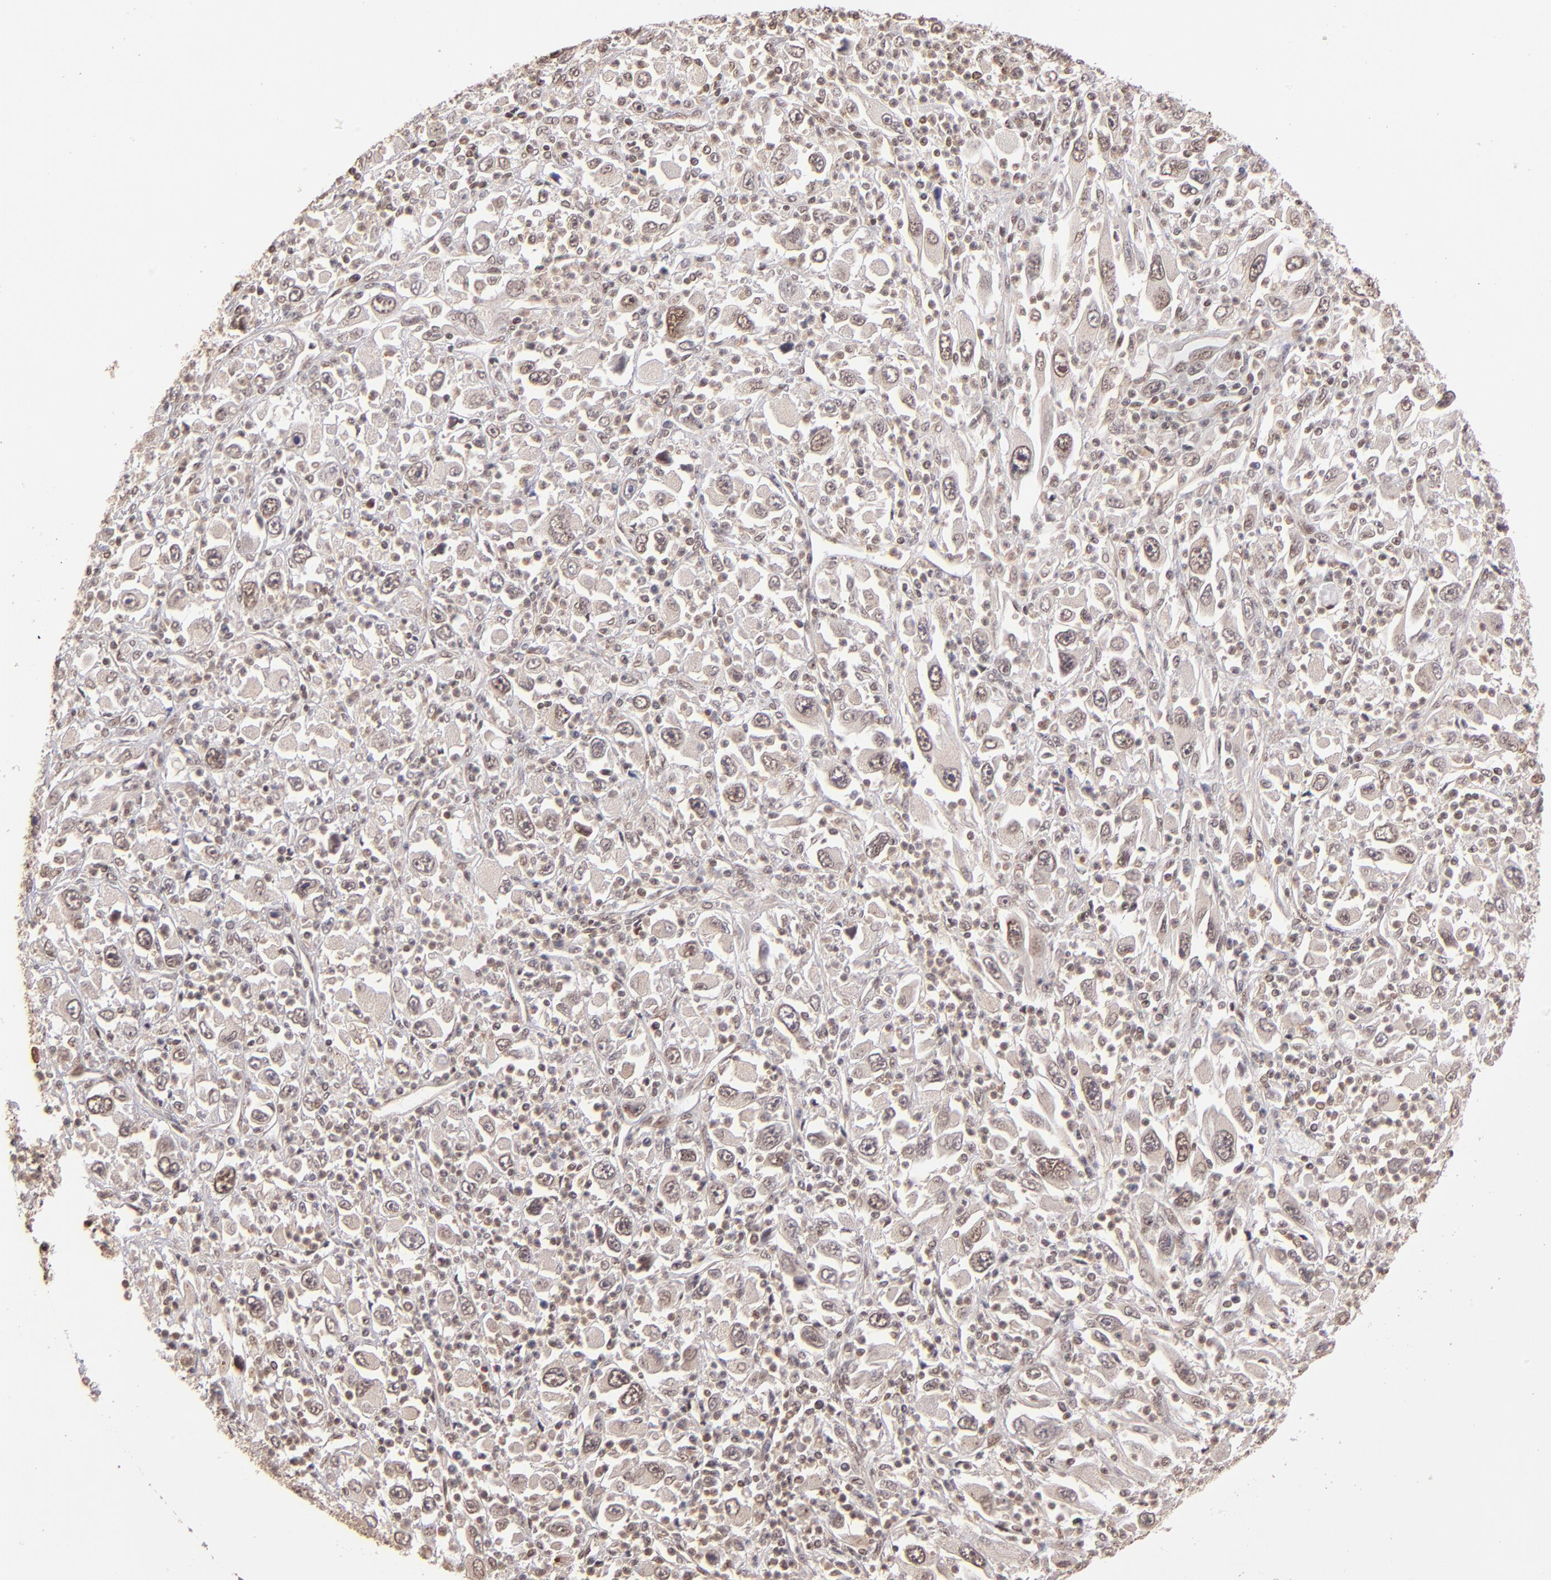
{"staining": {"intensity": "moderate", "quantity": "<25%", "location": "nuclear"}, "tissue": "melanoma", "cell_type": "Tumor cells", "image_type": "cancer", "snomed": [{"axis": "morphology", "description": "Malignant melanoma, Metastatic site"}, {"axis": "topography", "description": "Skin"}], "caption": "Tumor cells reveal moderate nuclear positivity in approximately <25% of cells in malignant melanoma (metastatic site). The staining is performed using DAB (3,3'-diaminobenzidine) brown chromogen to label protein expression. The nuclei are counter-stained blue using hematoxylin.", "gene": "TERF2", "patient": {"sex": "female", "age": 56}}